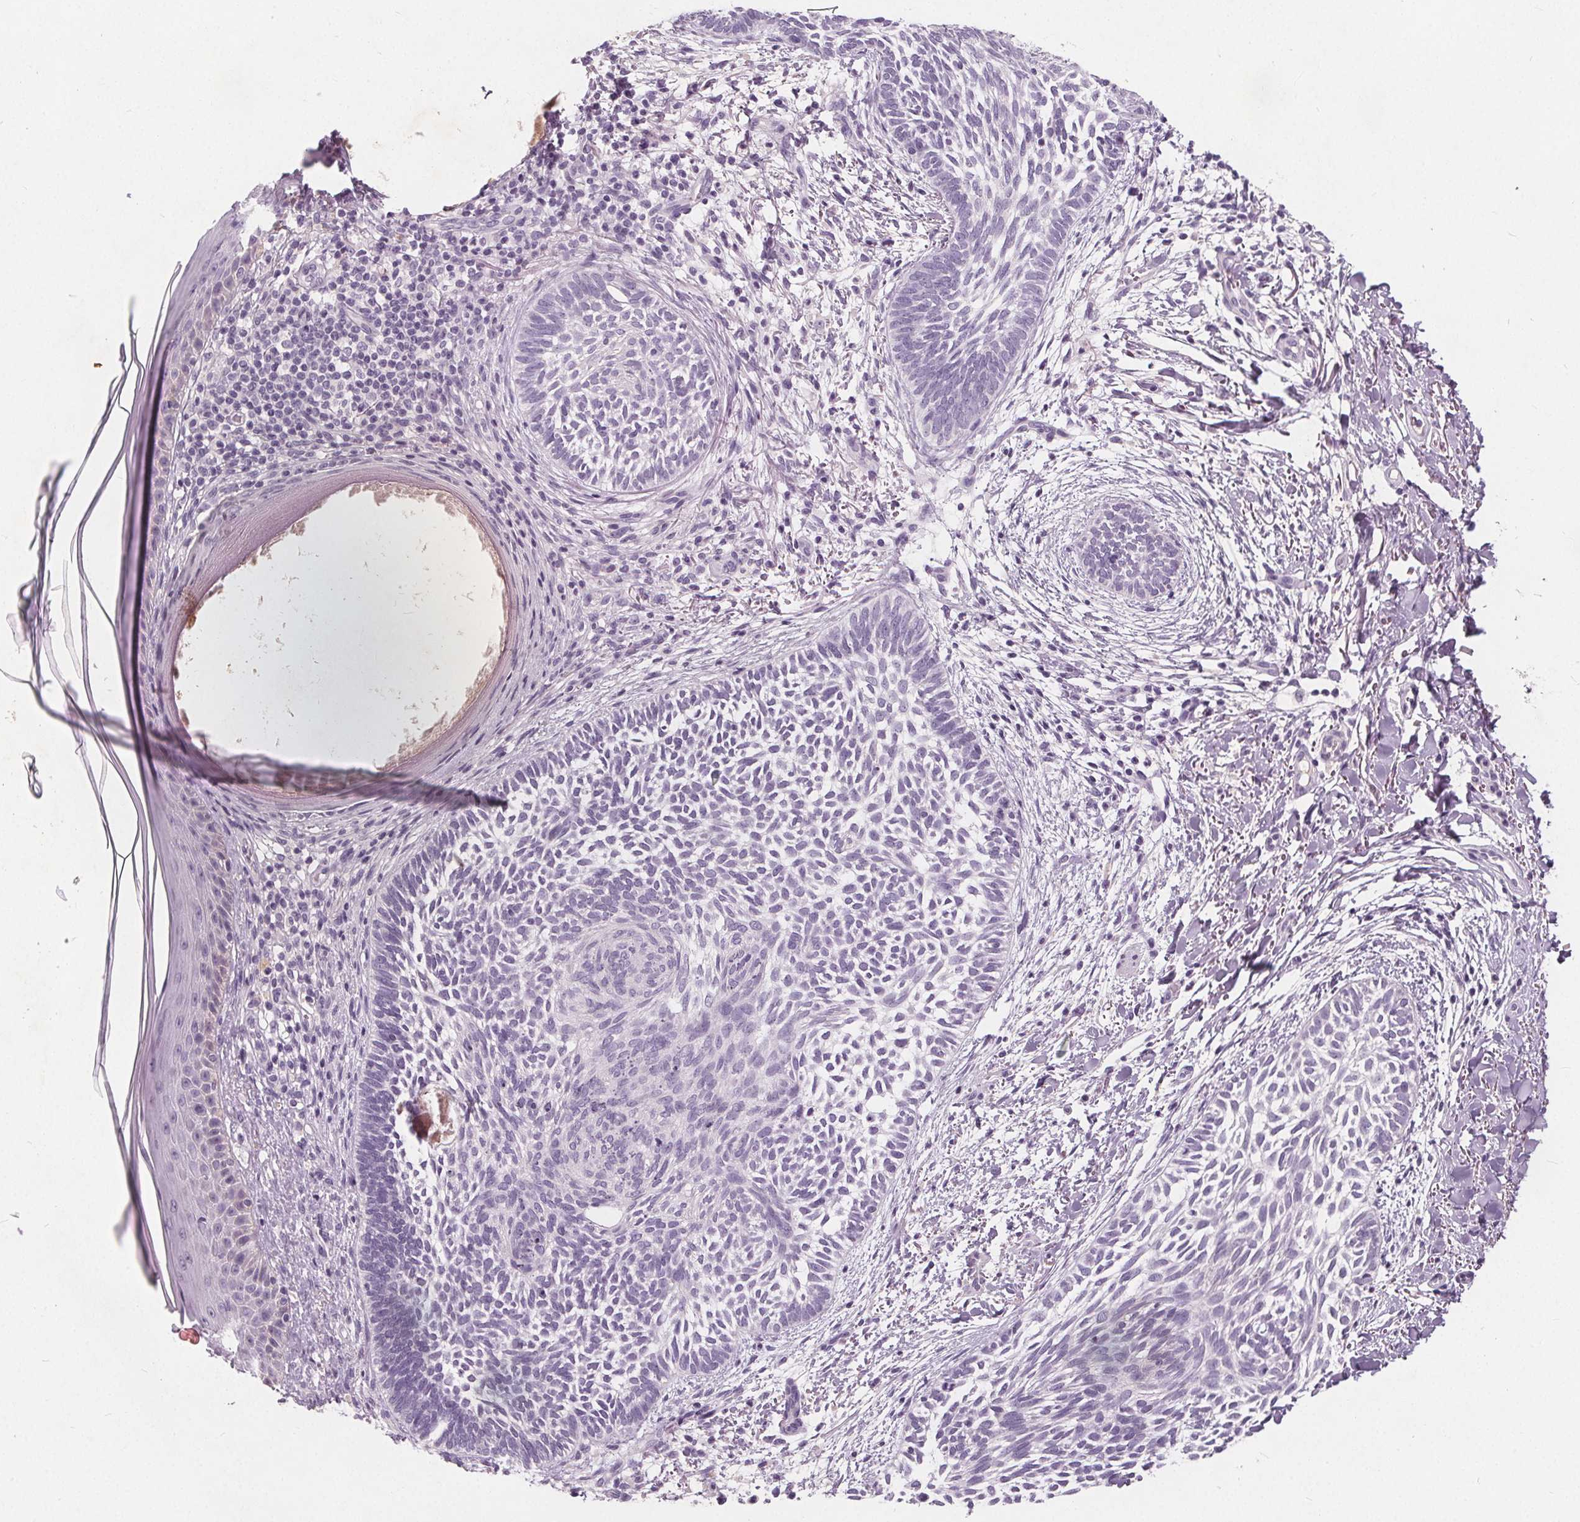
{"staining": {"intensity": "negative", "quantity": "none", "location": "none"}, "tissue": "skin cancer", "cell_type": "Tumor cells", "image_type": "cancer", "snomed": [{"axis": "morphology", "description": "Normal tissue, NOS"}, {"axis": "morphology", "description": "Basal cell carcinoma"}, {"axis": "topography", "description": "Skin"}], "caption": "DAB immunohistochemical staining of skin cancer (basal cell carcinoma) shows no significant staining in tumor cells.", "gene": "PLA2G2E", "patient": {"sex": "male", "age": 46}}